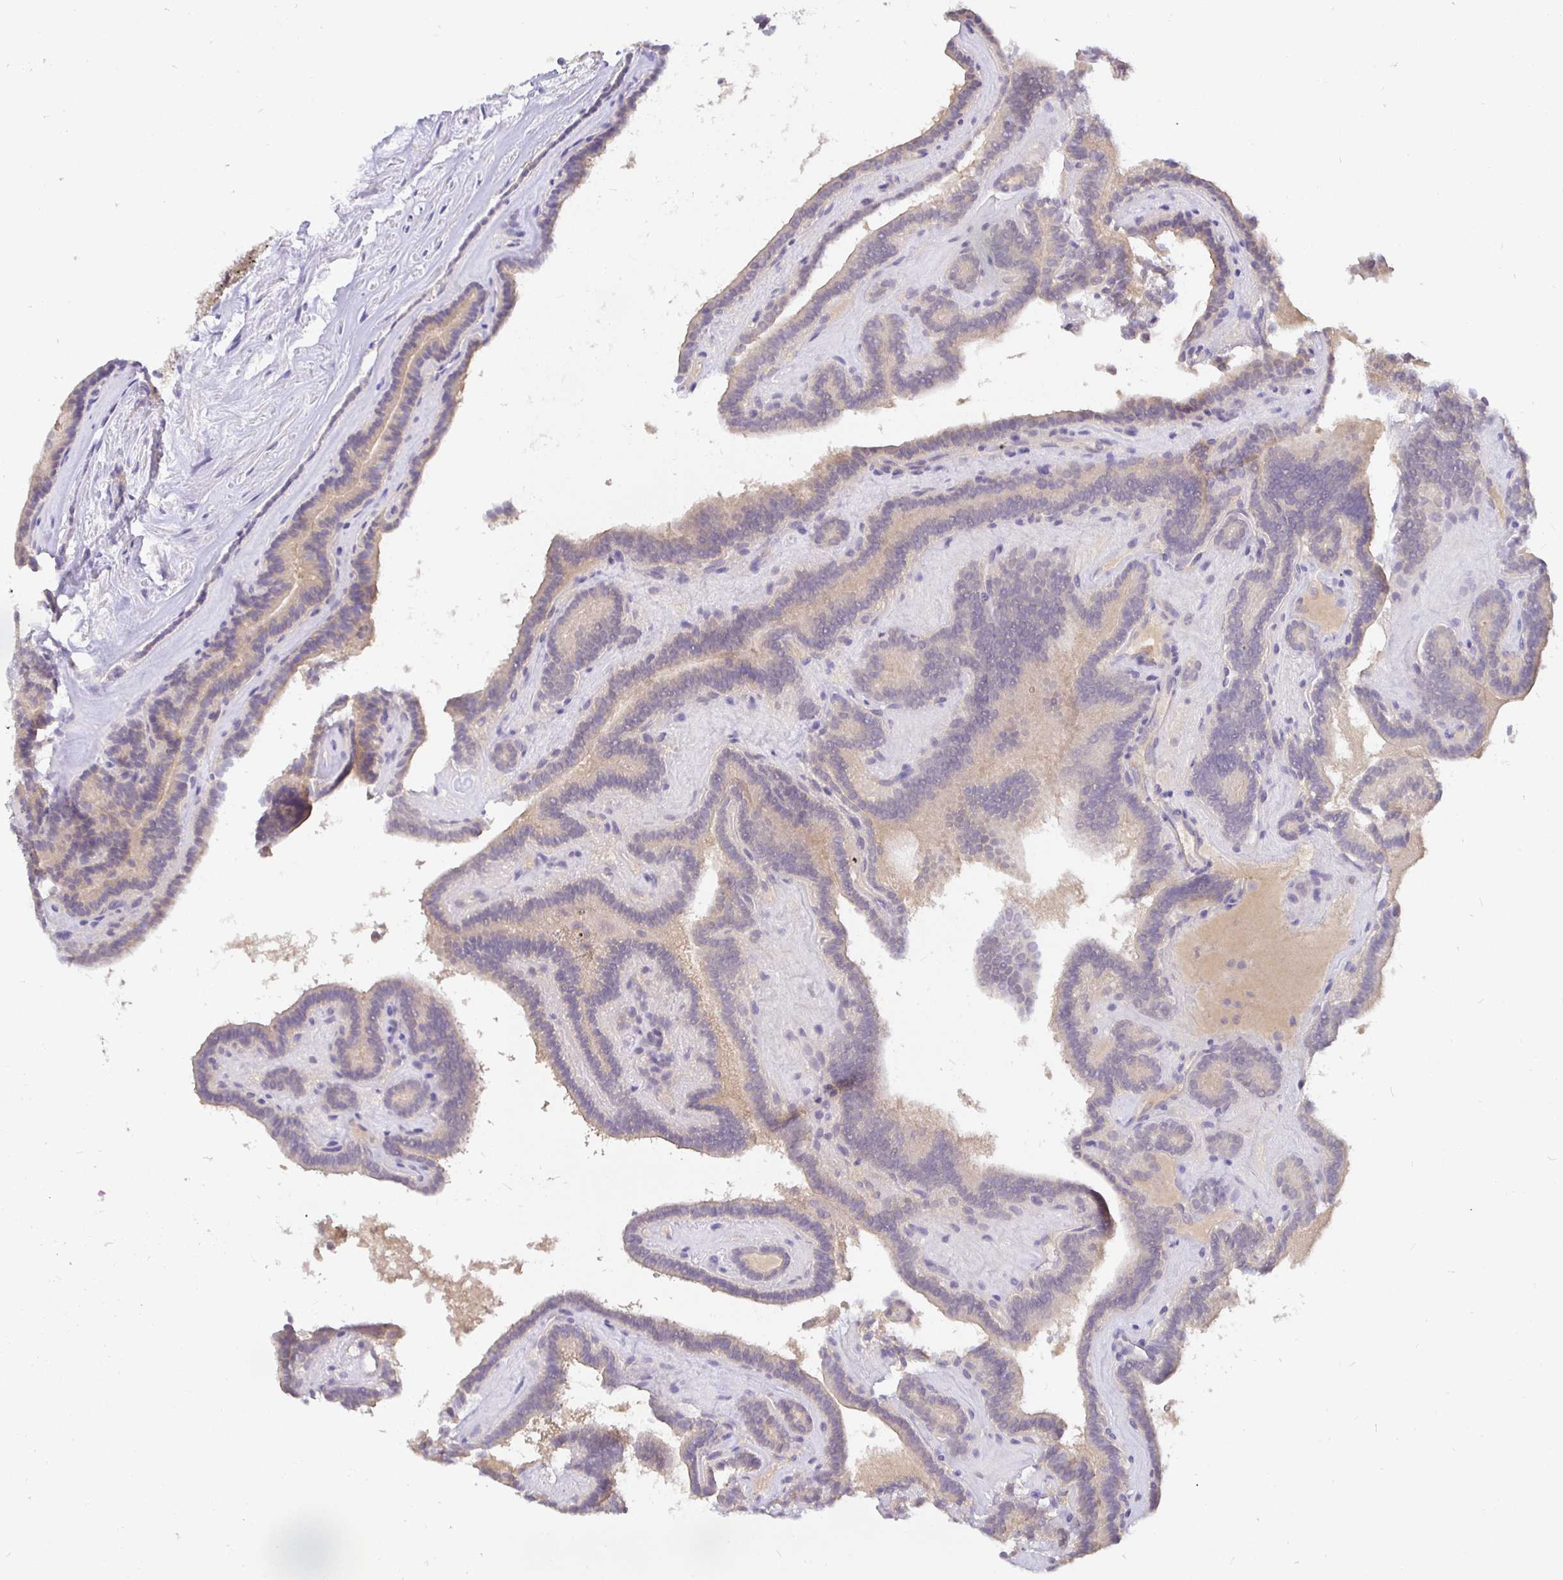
{"staining": {"intensity": "negative", "quantity": "none", "location": "none"}, "tissue": "thyroid cancer", "cell_type": "Tumor cells", "image_type": "cancer", "snomed": [{"axis": "morphology", "description": "Papillary adenocarcinoma, NOS"}, {"axis": "topography", "description": "Thyroid gland"}], "caption": "Human thyroid papillary adenocarcinoma stained for a protein using immunohistochemistry displays no staining in tumor cells.", "gene": "KIF21A", "patient": {"sex": "female", "age": 21}}